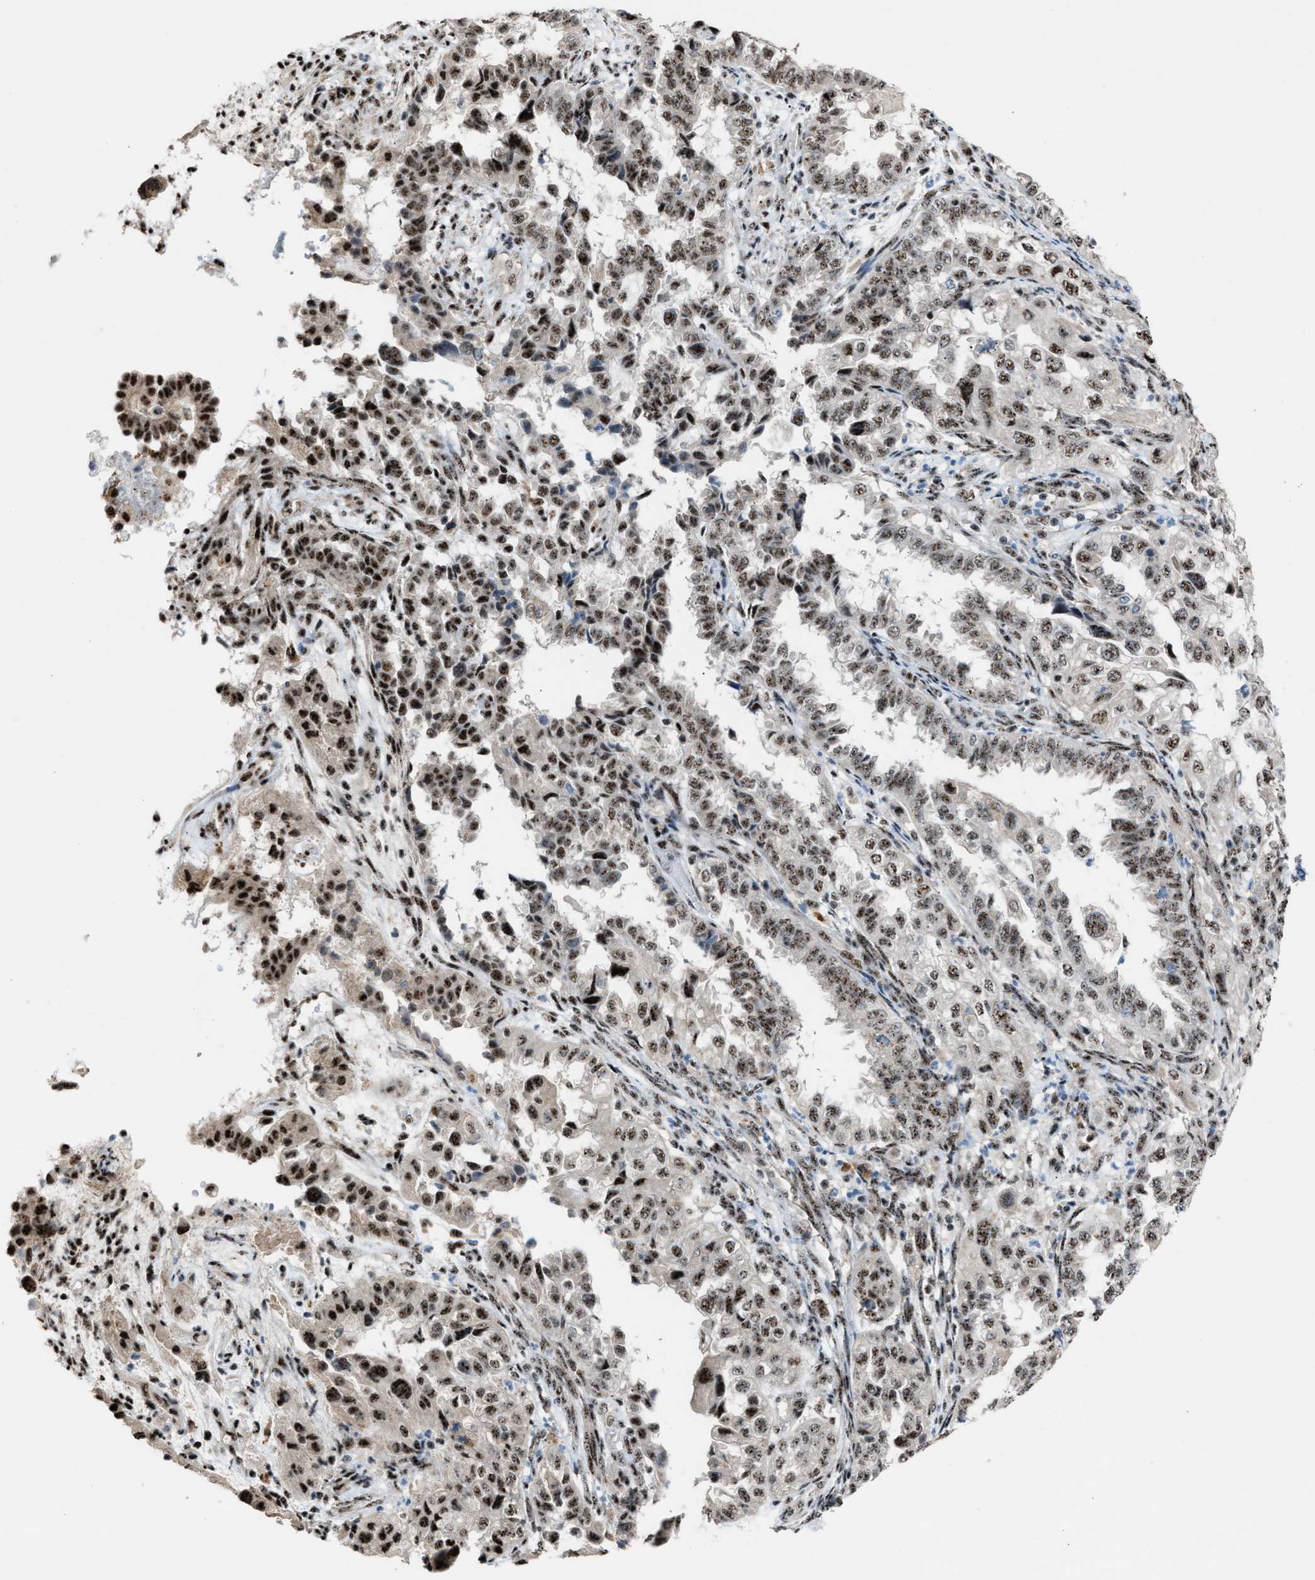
{"staining": {"intensity": "moderate", "quantity": "25%-75%", "location": "nuclear"}, "tissue": "endometrial cancer", "cell_type": "Tumor cells", "image_type": "cancer", "snomed": [{"axis": "morphology", "description": "Adenocarcinoma, NOS"}, {"axis": "topography", "description": "Endometrium"}], "caption": "Immunohistochemistry of endometrial cancer demonstrates medium levels of moderate nuclear expression in about 25%-75% of tumor cells. (DAB IHC, brown staining for protein, blue staining for nuclei).", "gene": "CENPP", "patient": {"sex": "female", "age": 85}}